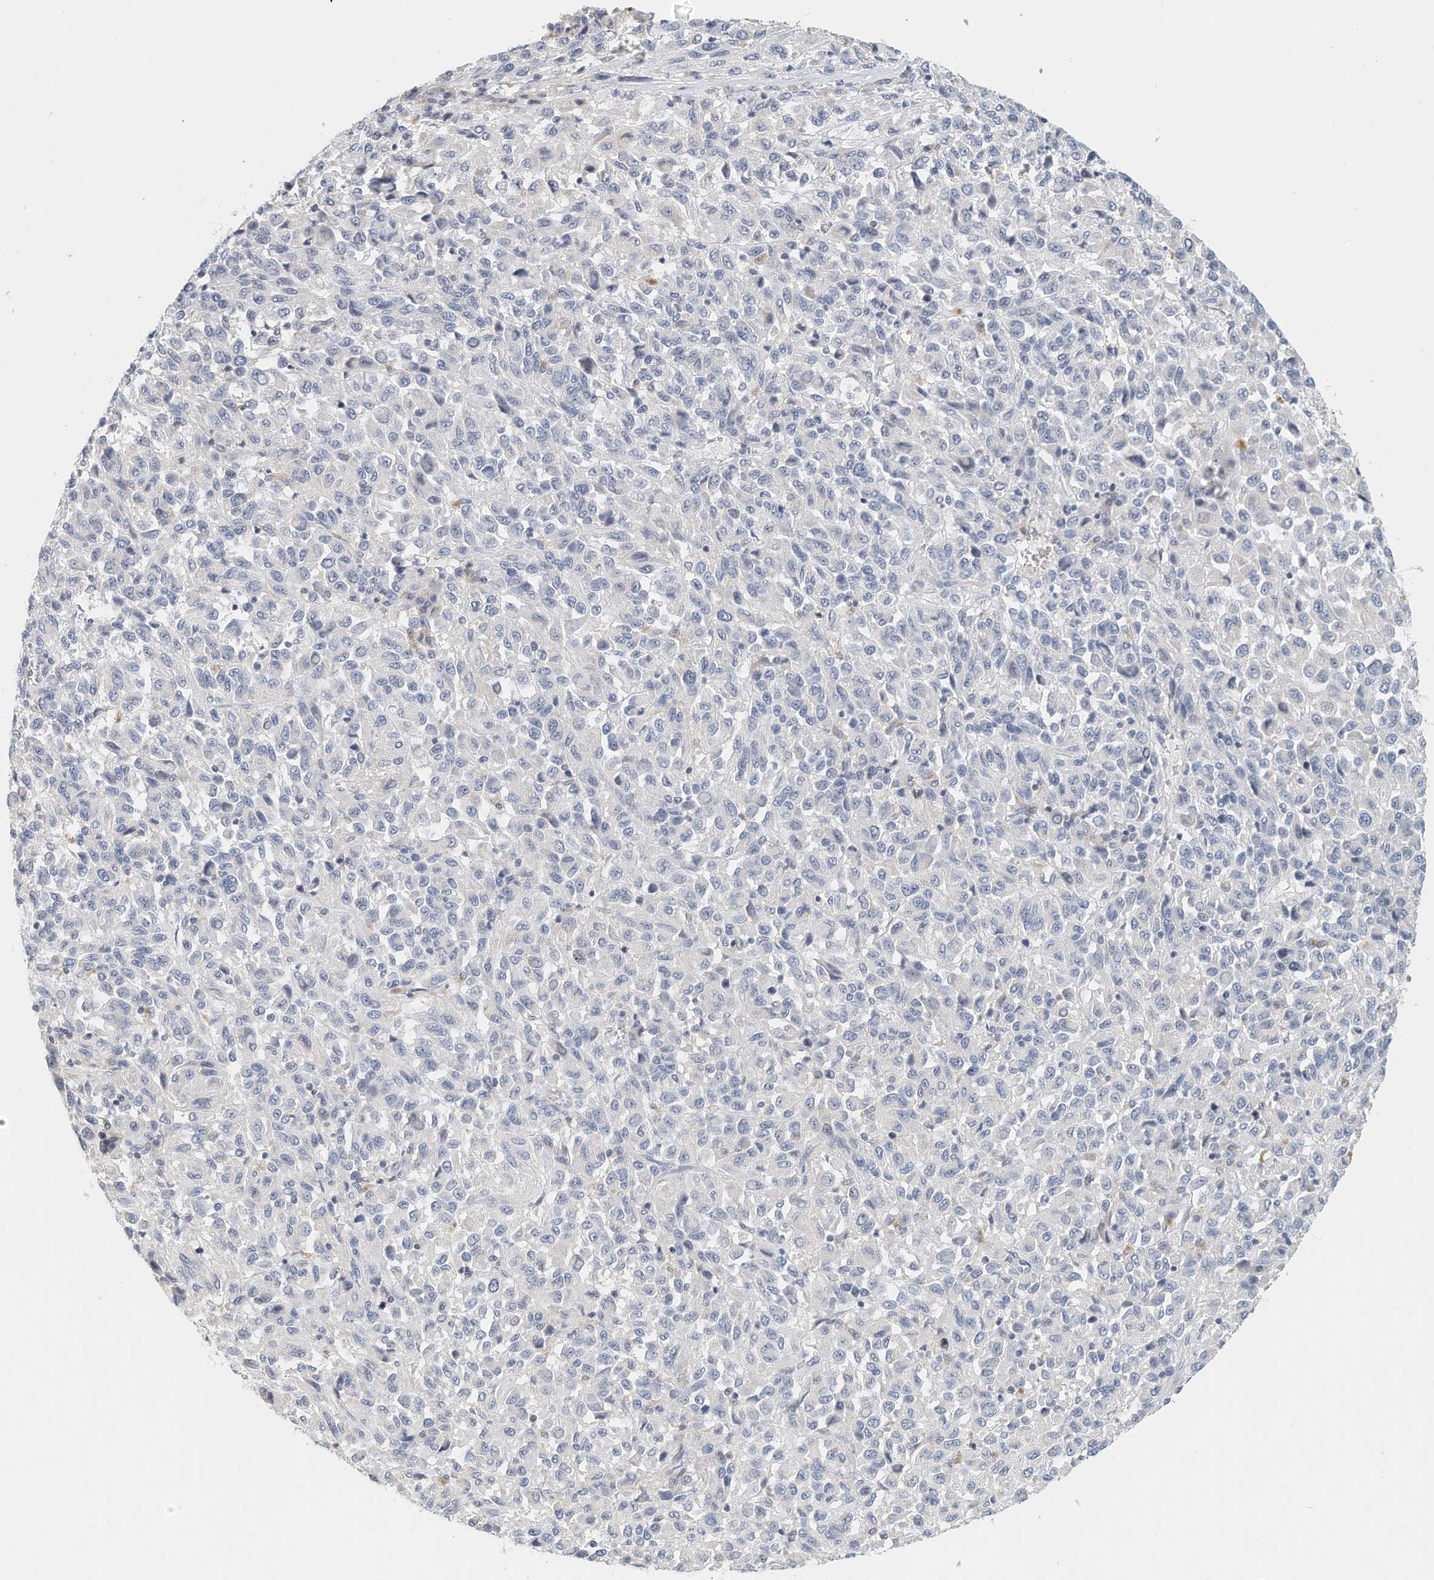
{"staining": {"intensity": "negative", "quantity": "none", "location": "none"}, "tissue": "melanoma", "cell_type": "Tumor cells", "image_type": "cancer", "snomed": [{"axis": "morphology", "description": "Malignant melanoma, Metastatic site"}, {"axis": "topography", "description": "Lung"}], "caption": "Immunohistochemical staining of human malignant melanoma (metastatic site) reveals no significant positivity in tumor cells.", "gene": "MICAL1", "patient": {"sex": "male", "age": 64}}